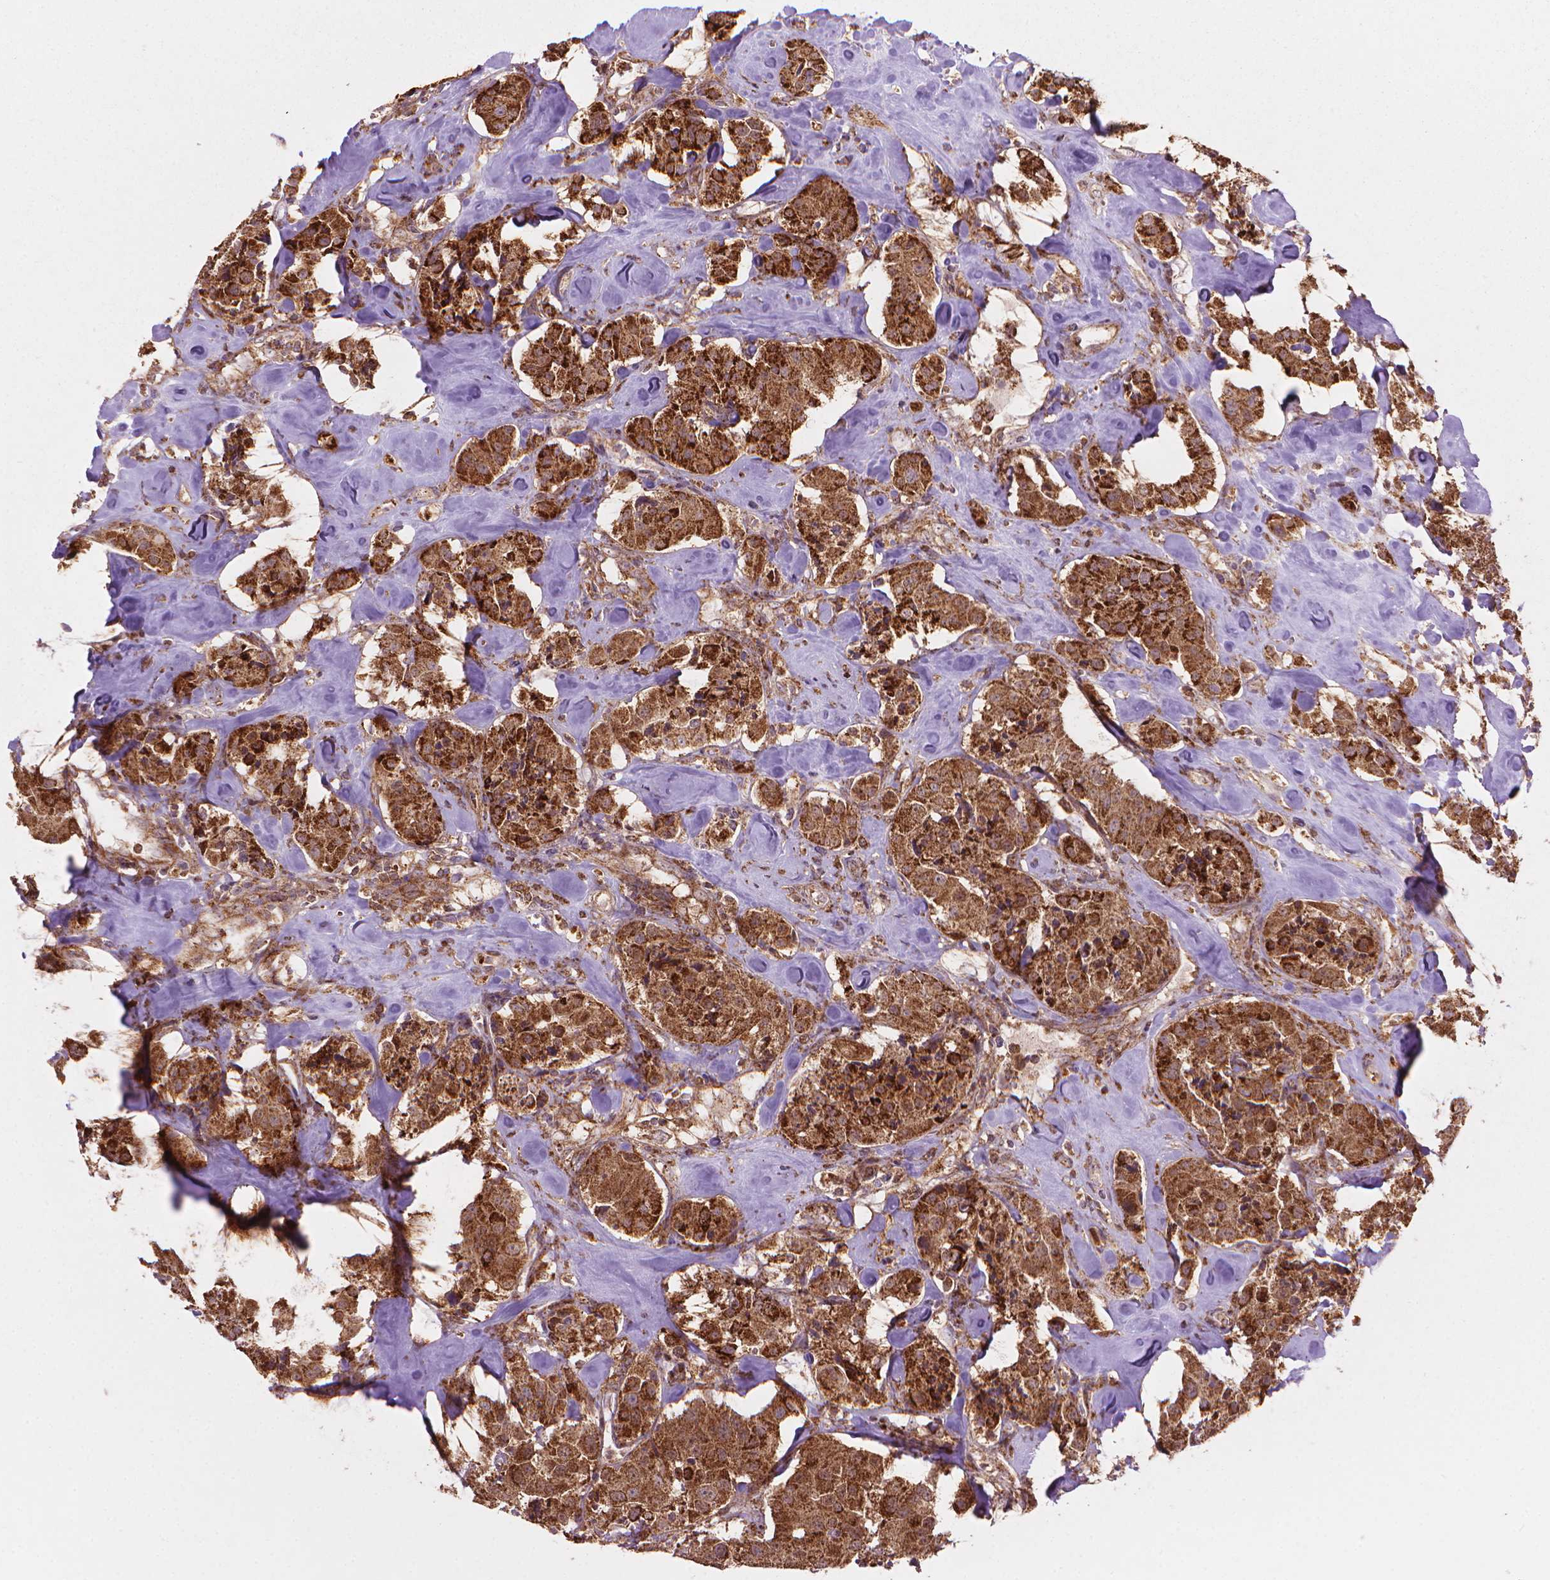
{"staining": {"intensity": "strong", "quantity": ">75%", "location": "cytoplasmic/membranous"}, "tissue": "carcinoid", "cell_type": "Tumor cells", "image_type": "cancer", "snomed": [{"axis": "morphology", "description": "Carcinoid, malignant, NOS"}, {"axis": "topography", "description": "Pancreas"}], "caption": "Carcinoid stained with a brown dye exhibits strong cytoplasmic/membranous positive expression in about >75% of tumor cells.", "gene": "VARS2", "patient": {"sex": "male", "age": 41}}